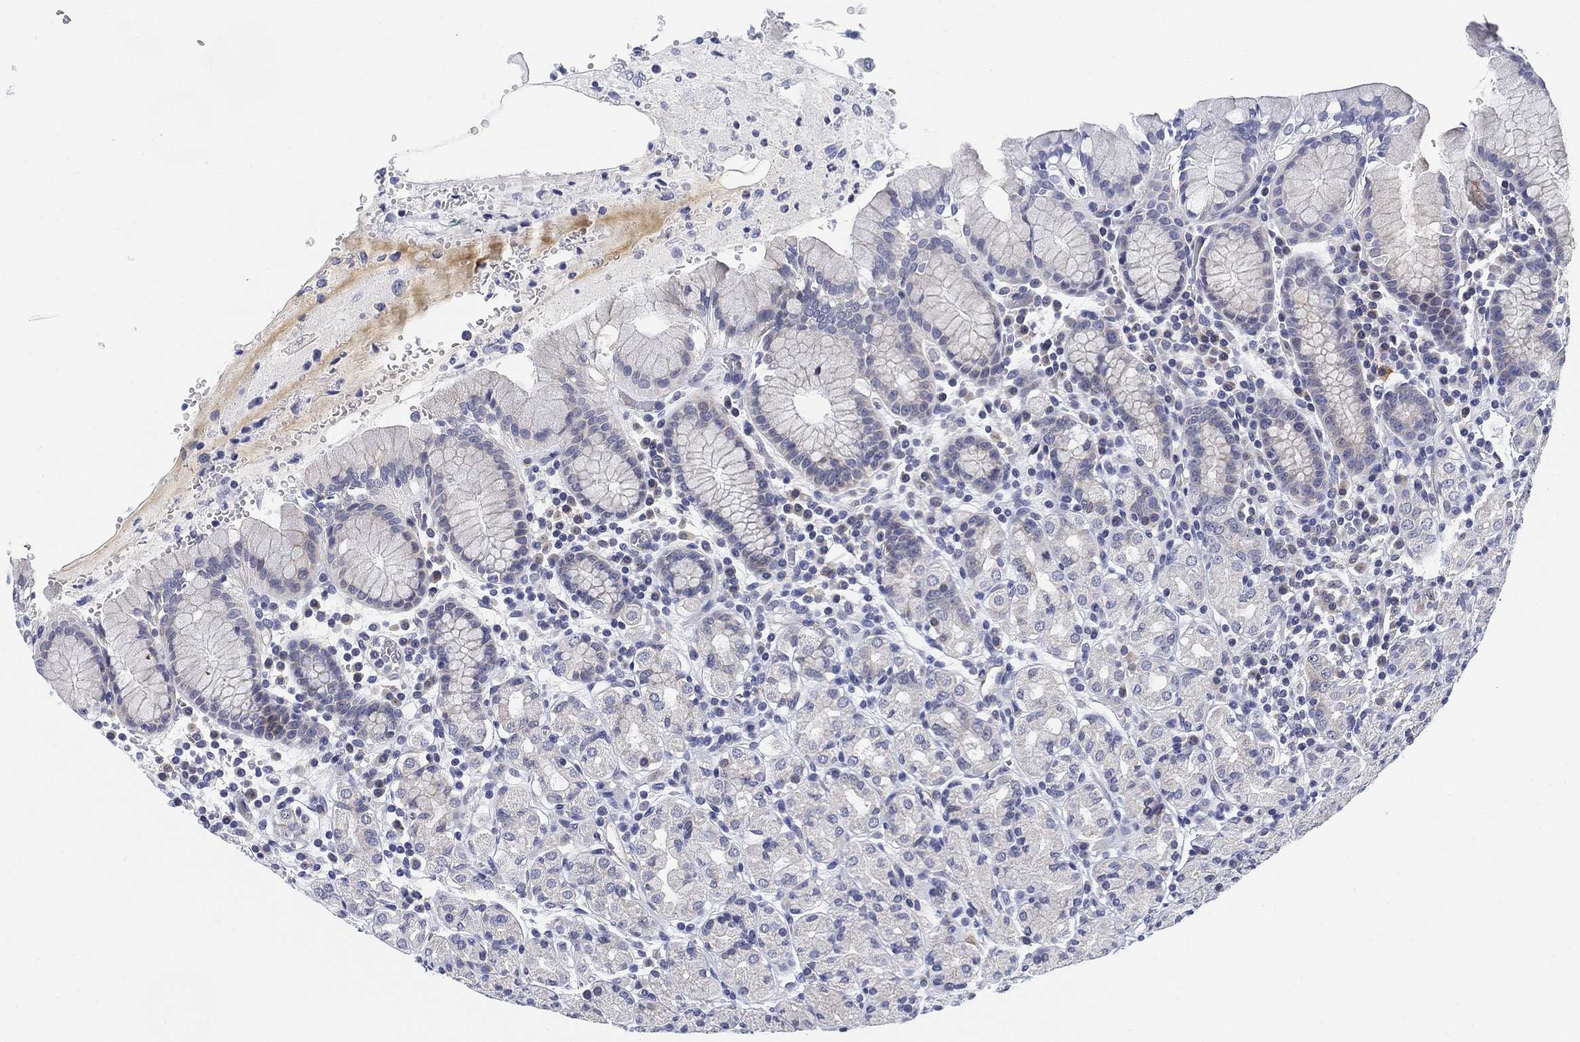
{"staining": {"intensity": "negative", "quantity": "none", "location": "none"}, "tissue": "stomach", "cell_type": "Glandular cells", "image_type": "normal", "snomed": [{"axis": "morphology", "description": "Normal tissue, NOS"}, {"axis": "topography", "description": "Stomach, upper"}, {"axis": "topography", "description": "Stomach"}], "caption": "Glandular cells are negative for protein expression in benign human stomach.", "gene": "SLC2A5", "patient": {"sex": "male", "age": 62}}